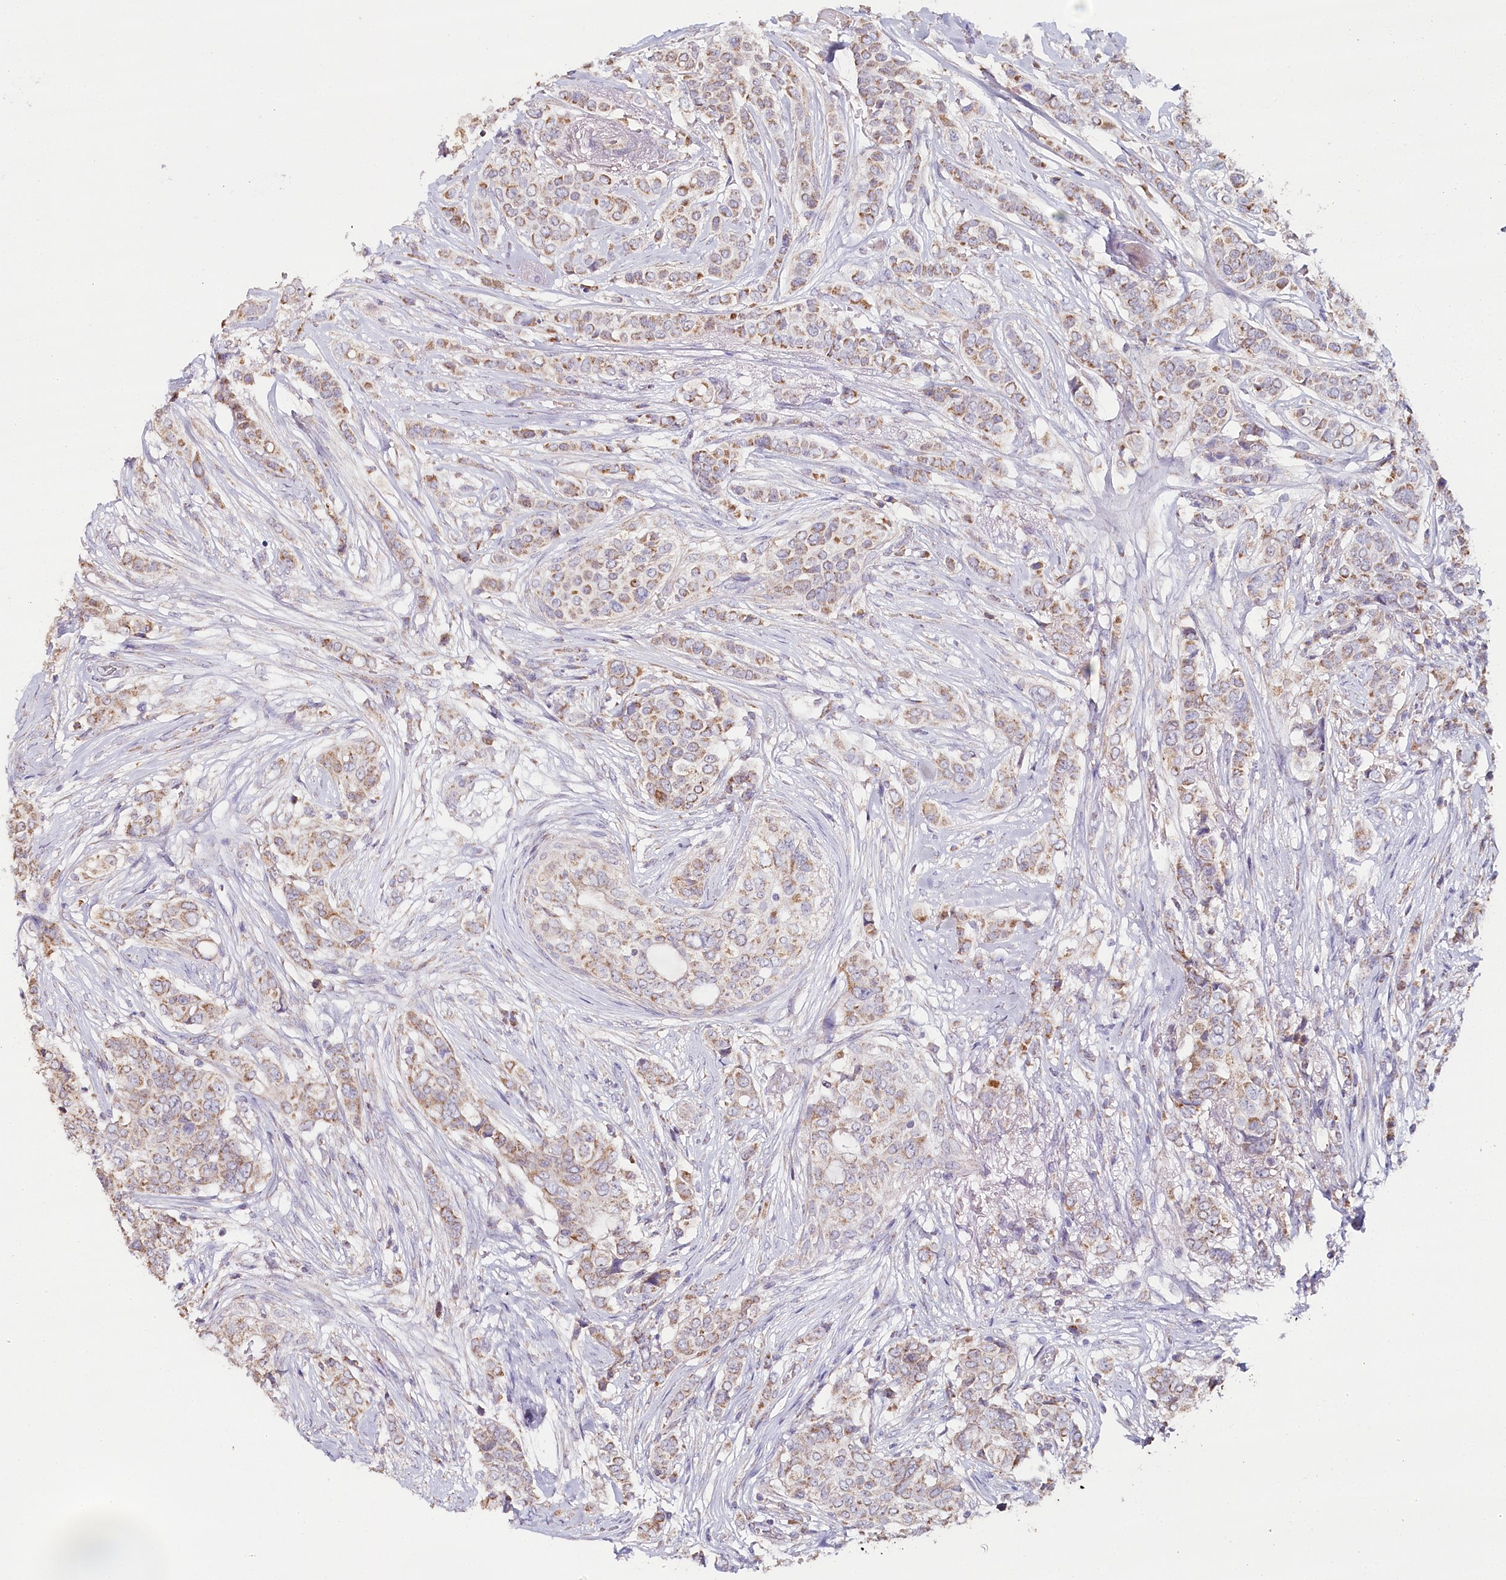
{"staining": {"intensity": "weak", "quantity": ">75%", "location": "cytoplasmic/membranous"}, "tissue": "breast cancer", "cell_type": "Tumor cells", "image_type": "cancer", "snomed": [{"axis": "morphology", "description": "Lobular carcinoma"}, {"axis": "topography", "description": "Breast"}], "caption": "Immunohistochemistry image of lobular carcinoma (breast) stained for a protein (brown), which shows low levels of weak cytoplasmic/membranous expression in approximately >75% of tumor cells.", "gene": "MMP25", "patient": {"sex": "female", "age": 51}}